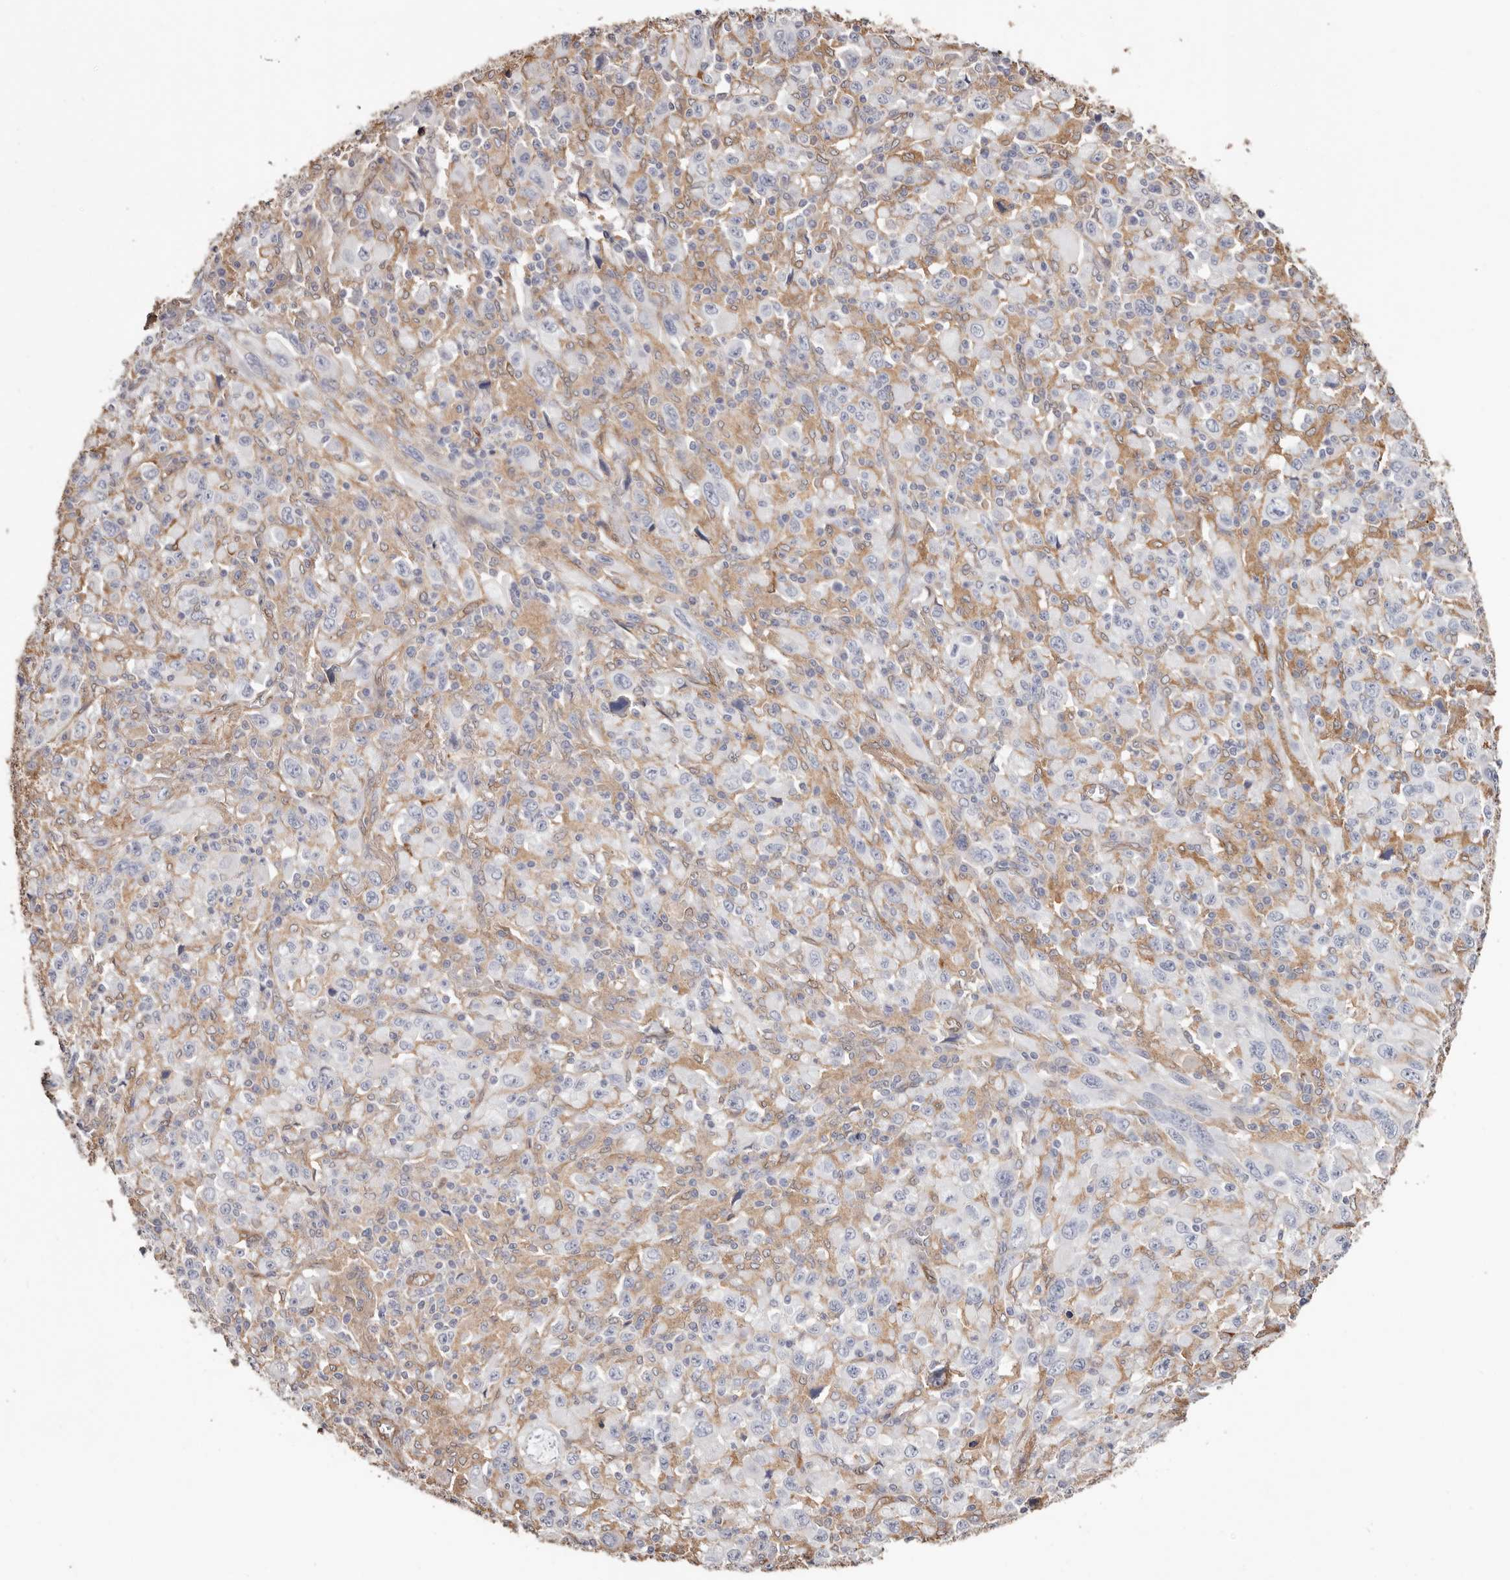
{"staining": {"intensity": "negative", "quantity": "none", "location": "none"}, "tissue": "melanoma", "cell_type": "Tumor cells", "image_type": "cancer", "snomed": [{"axis": "morphology", "description": "Malignant melanoma, Metastatic site"}, {"axis": "topography", "description": "Skin"}], "caption": "Immunohistochemistry of human melanoma demonstrates no expression in tumor cells.", "gene": "TGM2", "patient": {"sex": "female", "age": 56}}